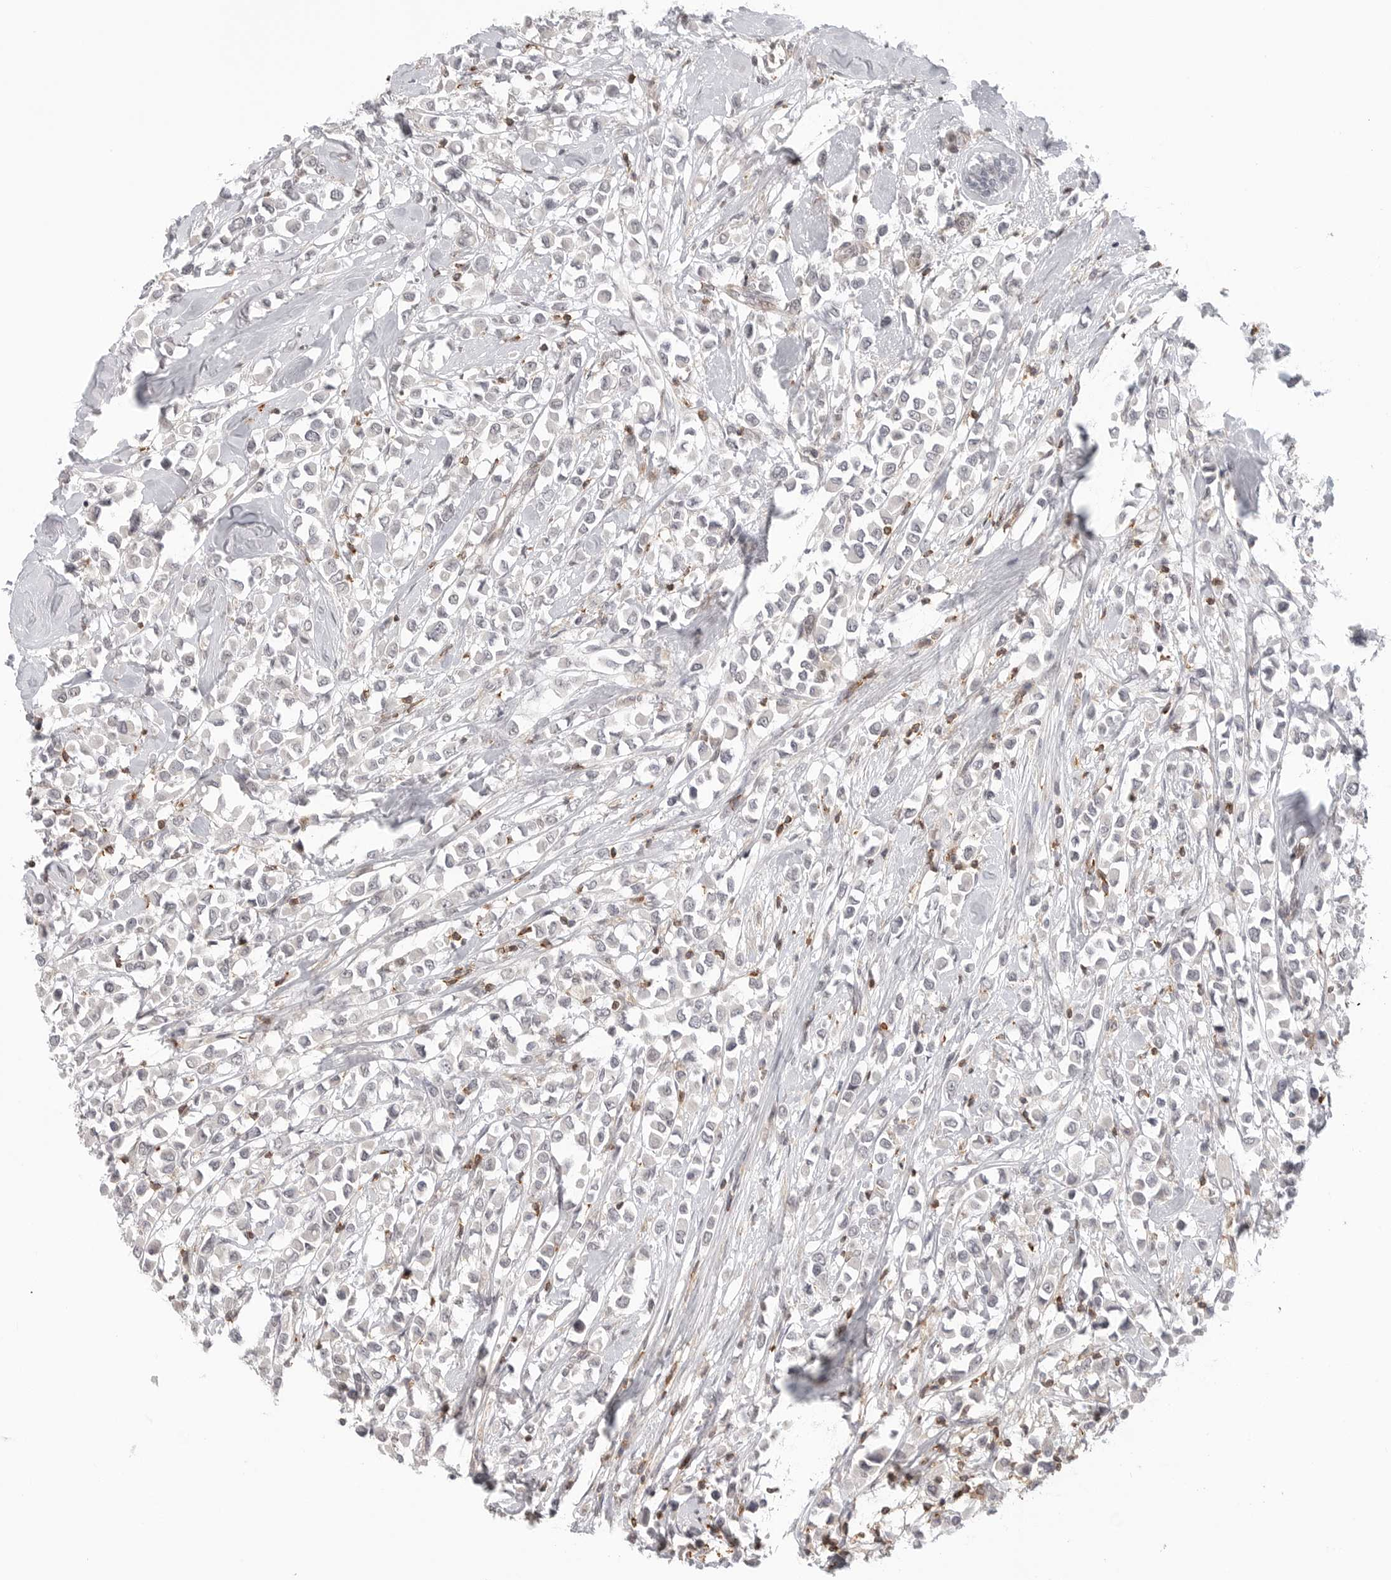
{"staining": {"intensity": "negative", "quantity": "none", "location": "none"}, "tissue": "breast cancer", "cell_type": "Tumor cells", "image_type": "cancer", "snomed": [{"axis": "morphology", "description": "Duct carcinoma"}, {"axis": "topography", "description": "Breast"}], "caption": "There is no significant expression in tumor cells of breast cancer.", "gene": "SH3KBP1", "patient": {"sex": "female", "age": 61}}